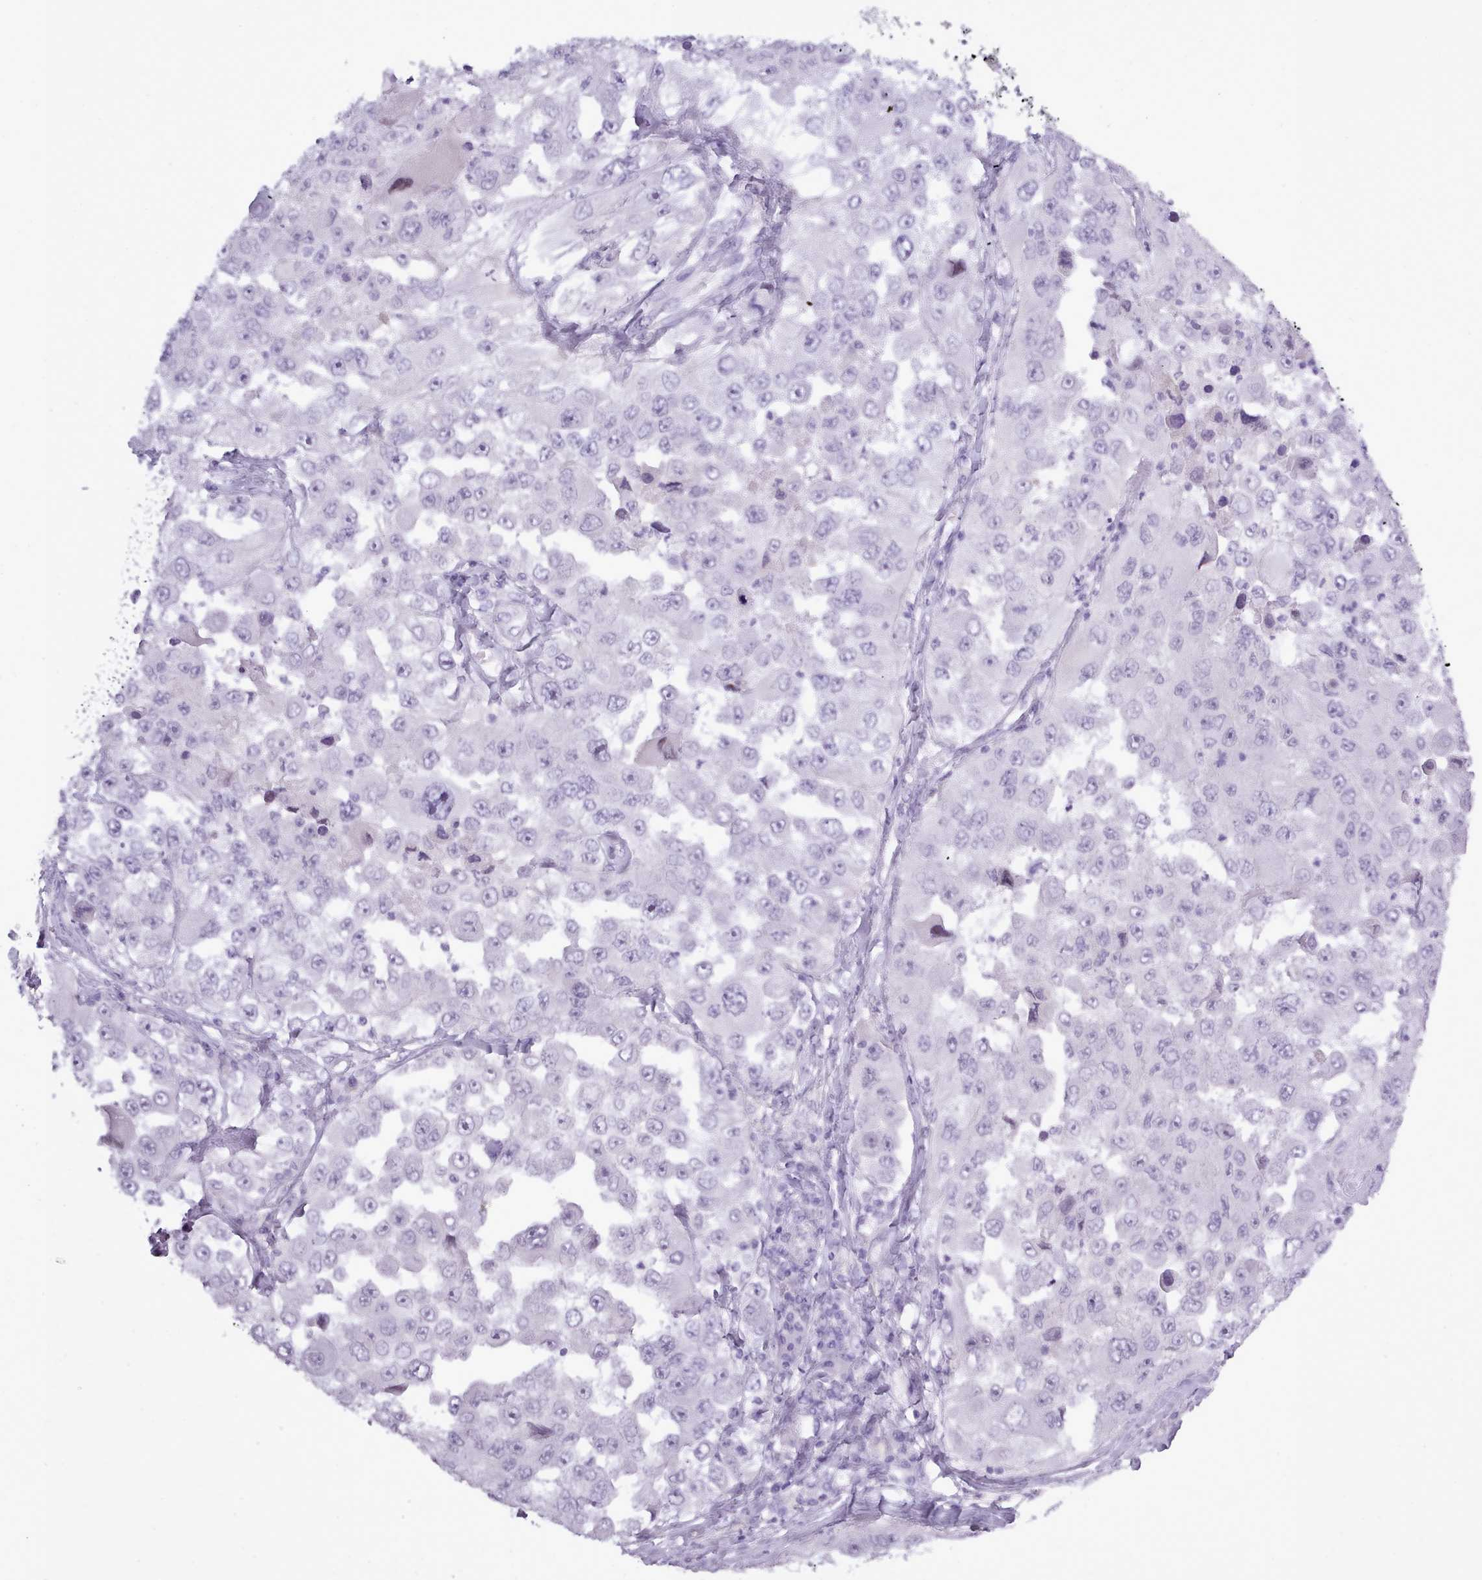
{"staining": {"intensity": "negative", "quantity": "none", "location": "none"}, "tissue": "melanoma", "cell_type": "Tumor cells", "image_type": "cancer", "snomed": [{"axis": "morphology", "description": "Malignant melanoma, Metastatic site"}, {"axis": "topography", "description": "Lymph node"}], "caption": "A high-resolution photomicrograph shows immunohistochemistry staining of melanoma, which demonstrates no significant staining in tumor cells. (DAB (3,3'-diaminobenzidine) immunohistochemistry (IHC), high magnification).", "gene": "BDKRB2", "patient": {"sex": "male", "age": 62}}